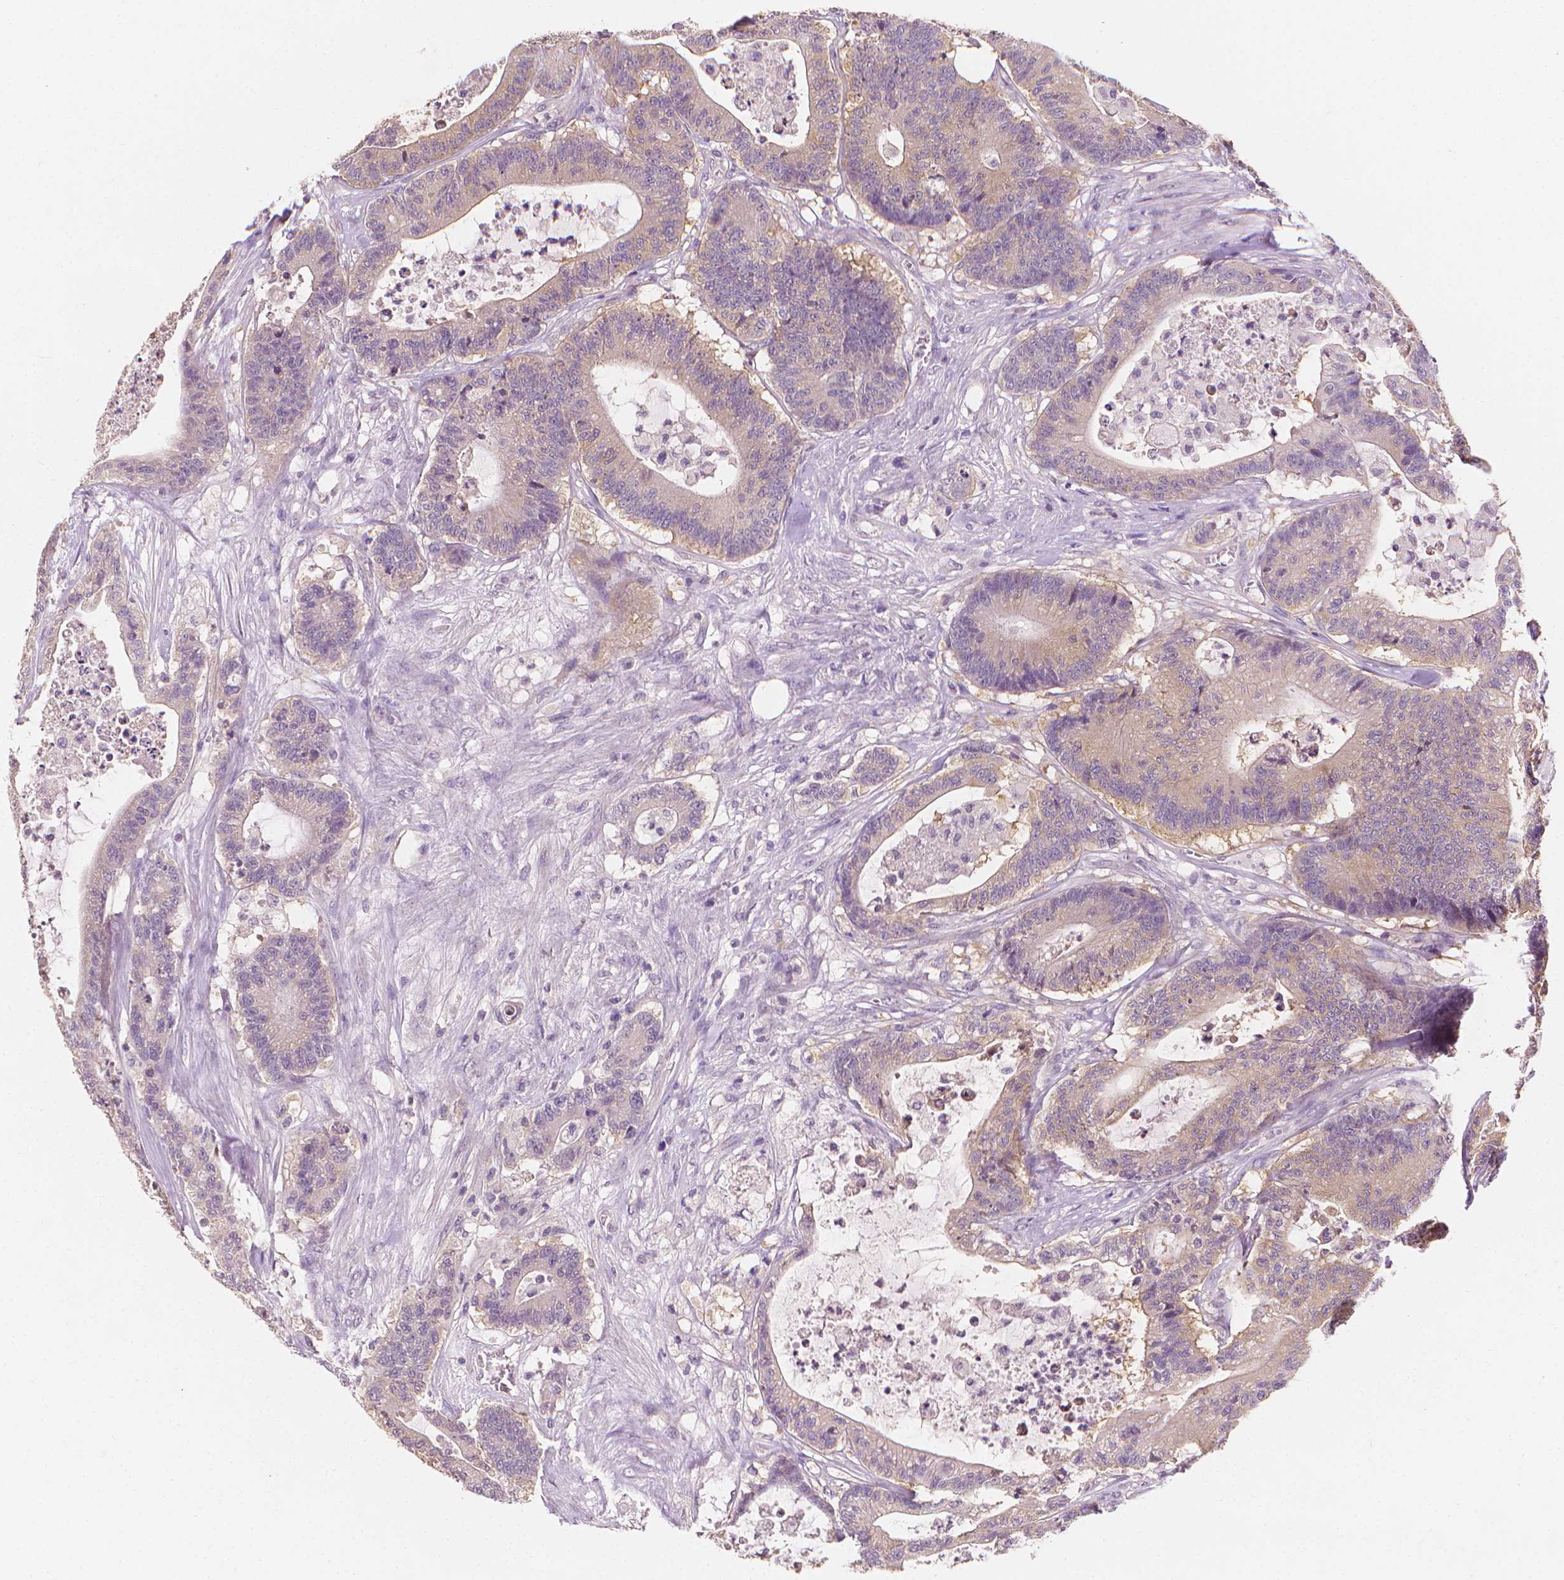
{"staining": {"intensity": "weak", "quantity": "25%-75%", "location": "cytoplasmic/membranous"}, "tissue": "colorectal cancer", "cell_type": "Tumor cells", "image_type": "cancer", "snomed": [{"axis": "morphology", "description": "Adenocarcinoma, NOS"}, {"axis": "topography", "description": "Colon"}], "caption": "Human colorectal cancer (adenocarcinoma) stained with a brown dye displays weak cytoplasmic/membranous positive positivity in approximately 25%-75% of tumor cells.", "gene": "FASN", "patient": {"sex": "female", "age": 84}}